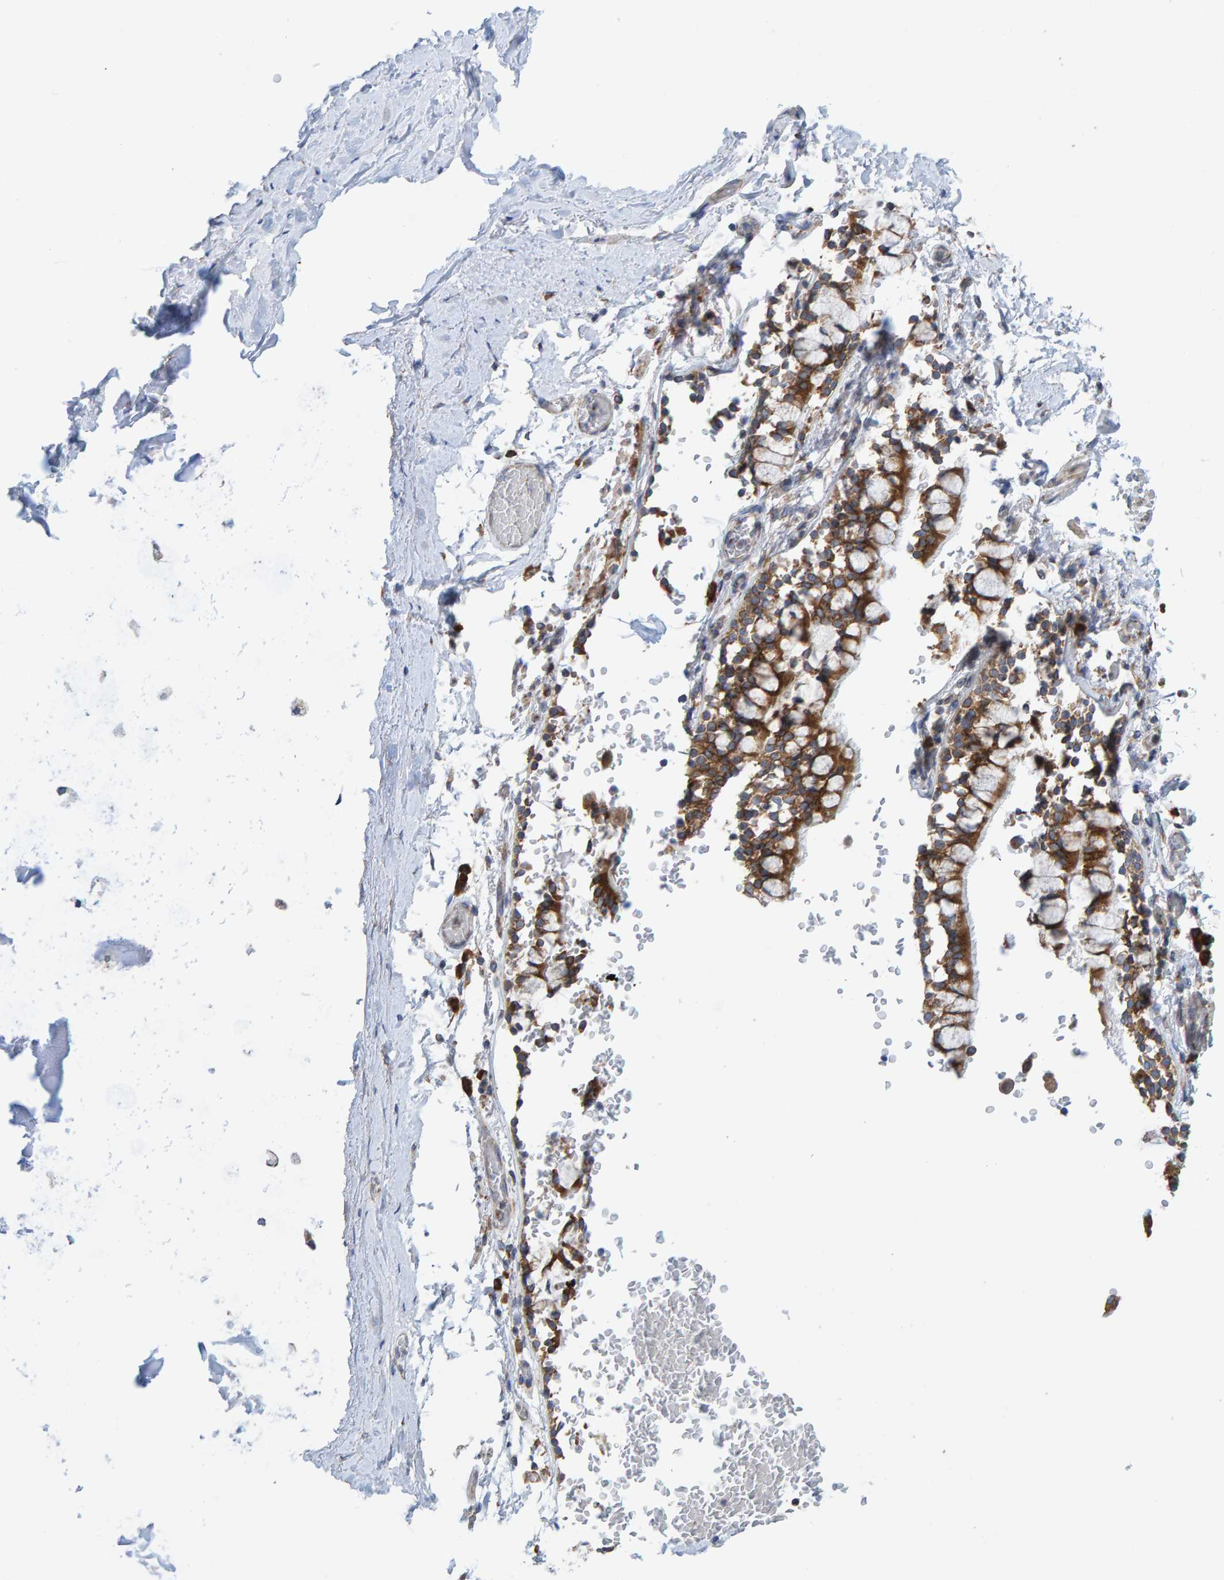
{"staining": {"intensity": "negative", "quantity": "none", "location": "none"}, "tissue": "adipose tissue", "cell_type": "Adipocytes", "image_type": "normal", "snomed": [{"axis": "morphology", "description": "Normal tissue, NOS"}, {"axis": "topography", "description": "Cartilage tissue"}, {"axis": "topography", "description": "Lung"}], "caption": "The IHC image has no significant positivity in adipocytes of adipose tissue.", "gene": "CDK5RAP3", "patient": {"sex": "female", "age": 77}}